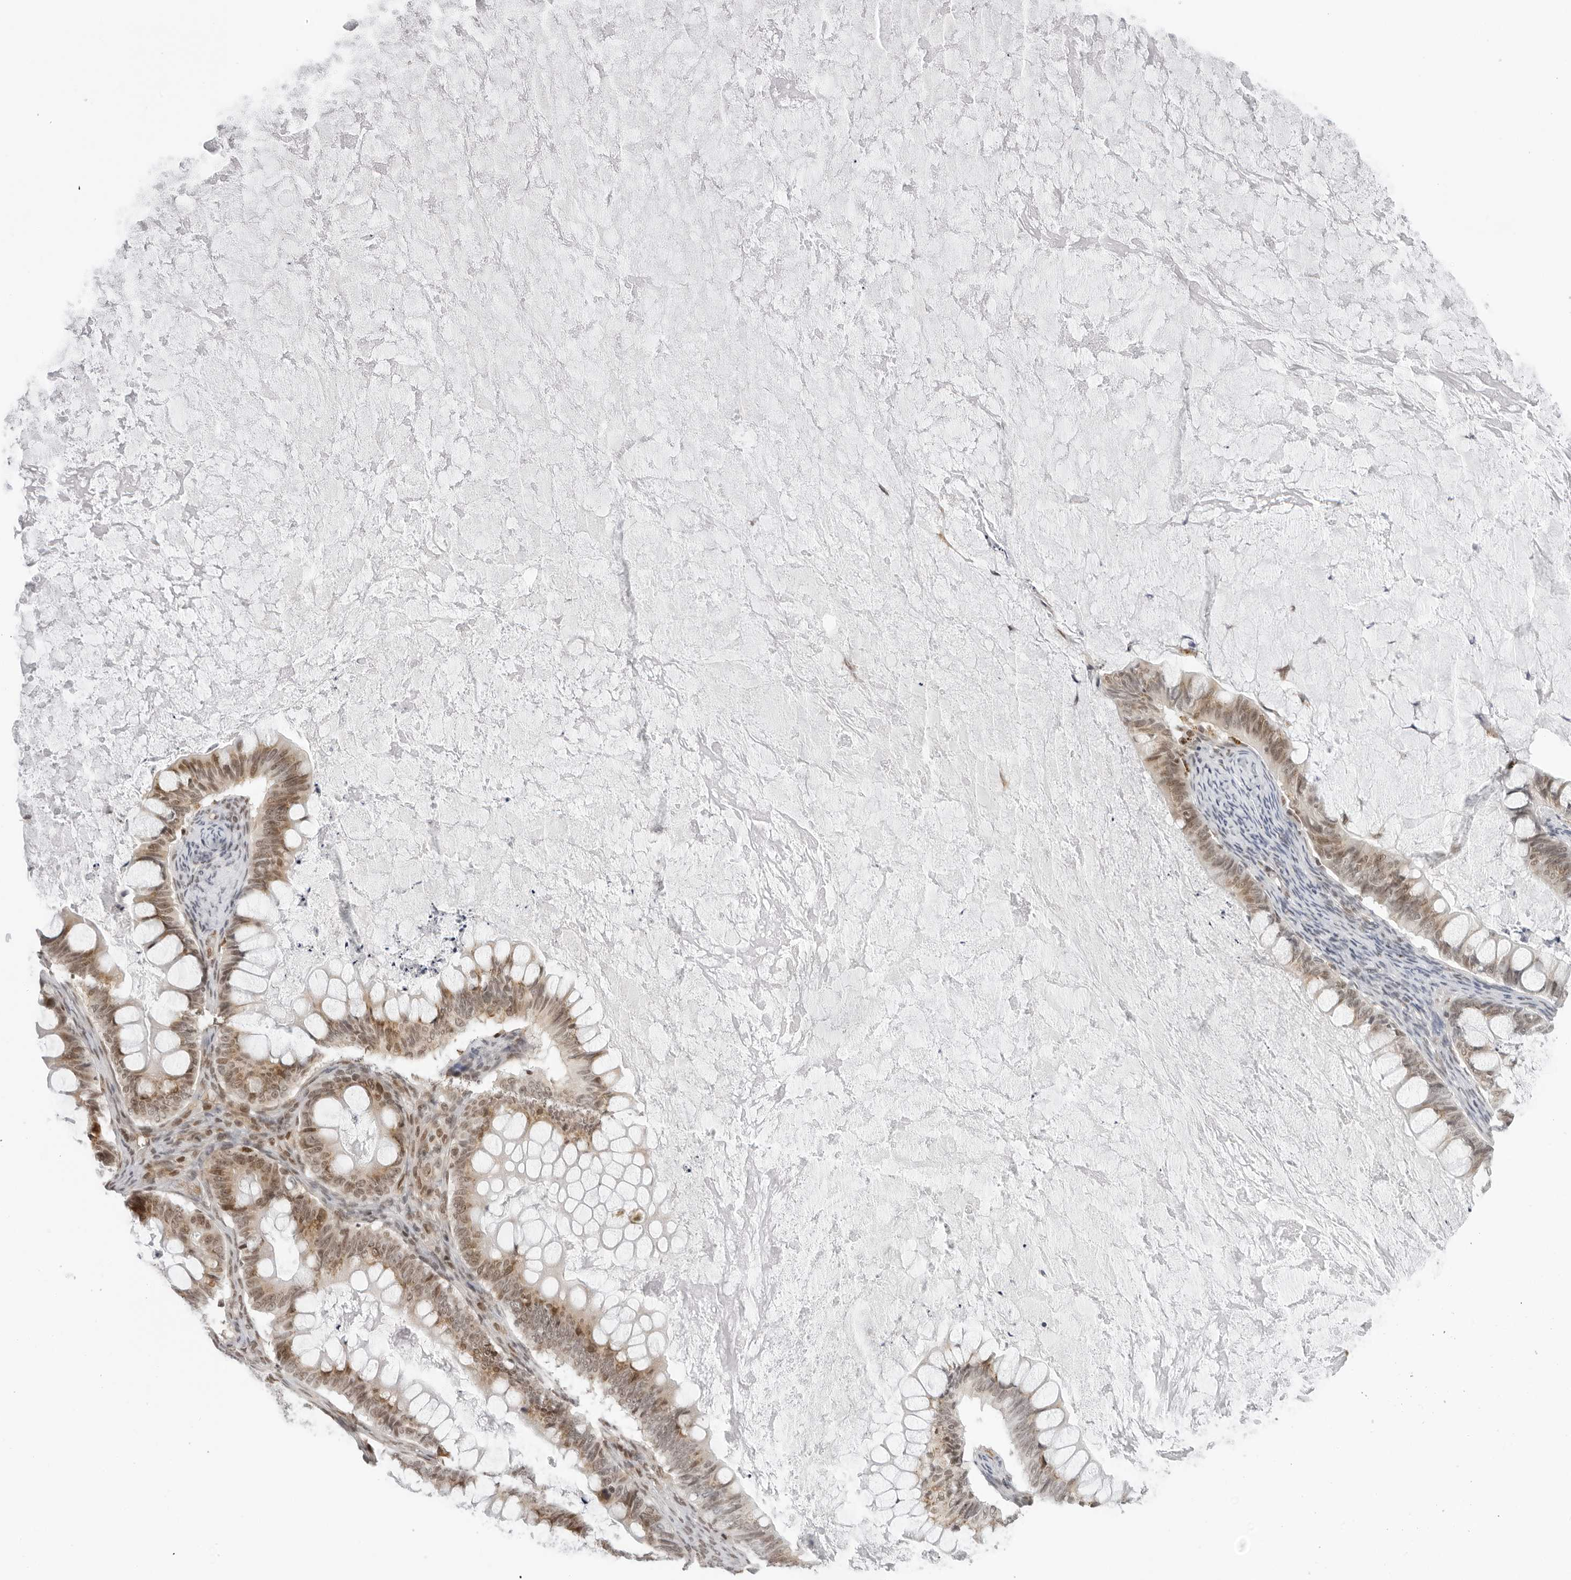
{"staining": {"intensity": "weak", "quantity": "25%-75%", "location": "cytoplasmic/membranous,nuclear"}, "tissue": "ovarian cancer", "cell_type": "Tumor cells", "image_type": "cancer", "snomed": [{"axis": "morphology", "description": "Cystadenocarcinoma, mucinous, NOS"}, {"axis": "topography", "description": "Ovary"}], "caption": "Protein expression analysis of human mucinous cystadenocarcinoma (ovarian) reveals weak cytoplasmic/membranous and nuclear expression in about 25%-75% of tumor cells. (DAB IHC with brightfield microscopy, high magnification).", "gene": "TOX4", "patient": {"sex": "female", "age": 61}}